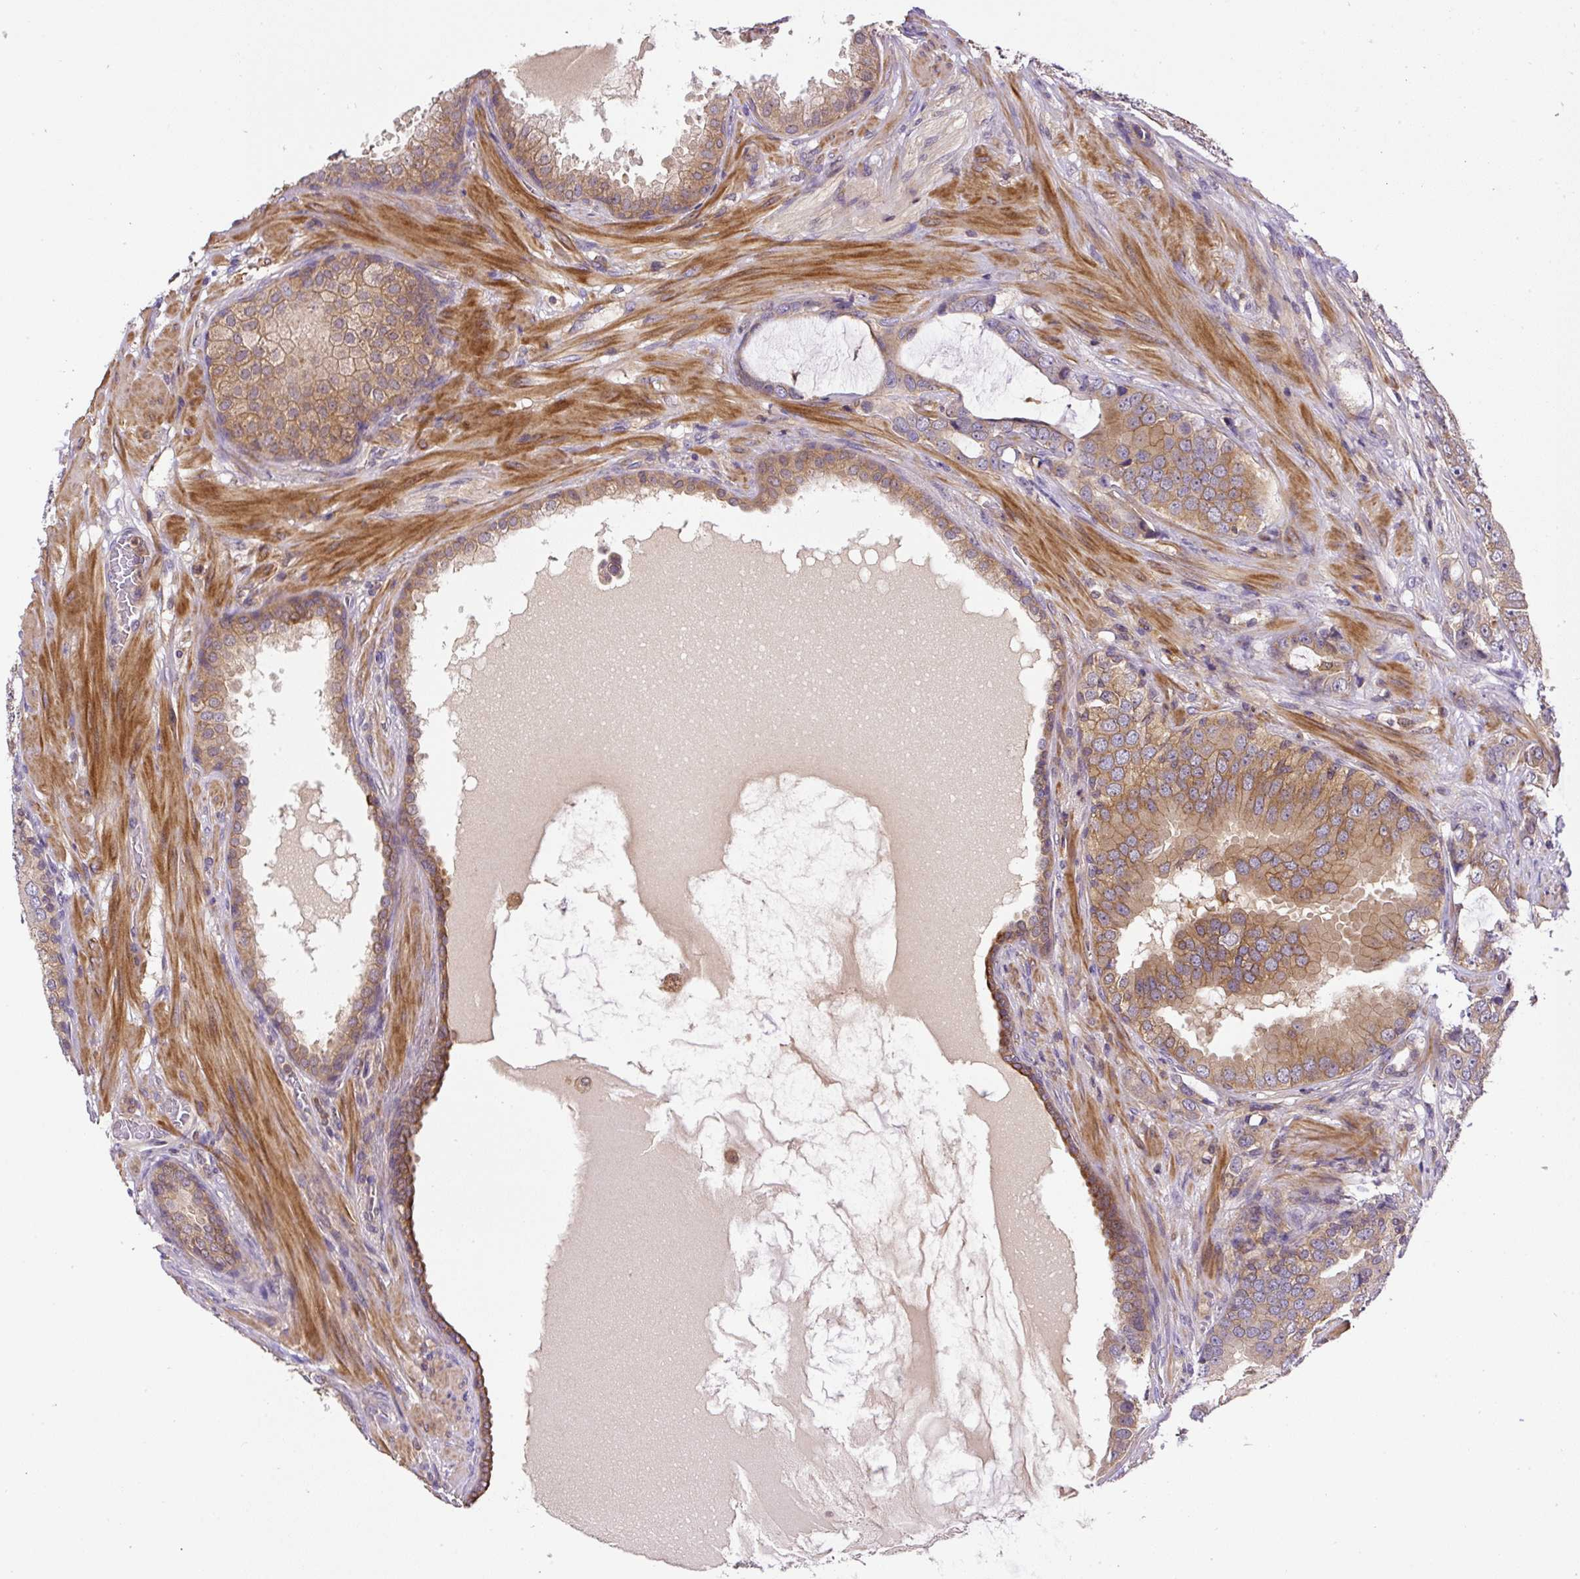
{"staining": {"intensity": "weak", "quantity": ">75%", "location": "cytoplasmic/membranous"}, "tissue": "prostate cancer", "cell_type": "Tumor cells", "image_type": "cancer", "snomed": [{"axis": "morphology", "description": "Adenocarcinoma, High grade"}, {"axis": "topography", "description": "Prostate"}], "caption": "Human prostate cancer stained for a protein (brown) reveals weak cytoplasmic/membranous positive staining in about >75% of tumor cells.", "gene": "CCDC28A", "patient": {"sex": "male", "age": 55}}